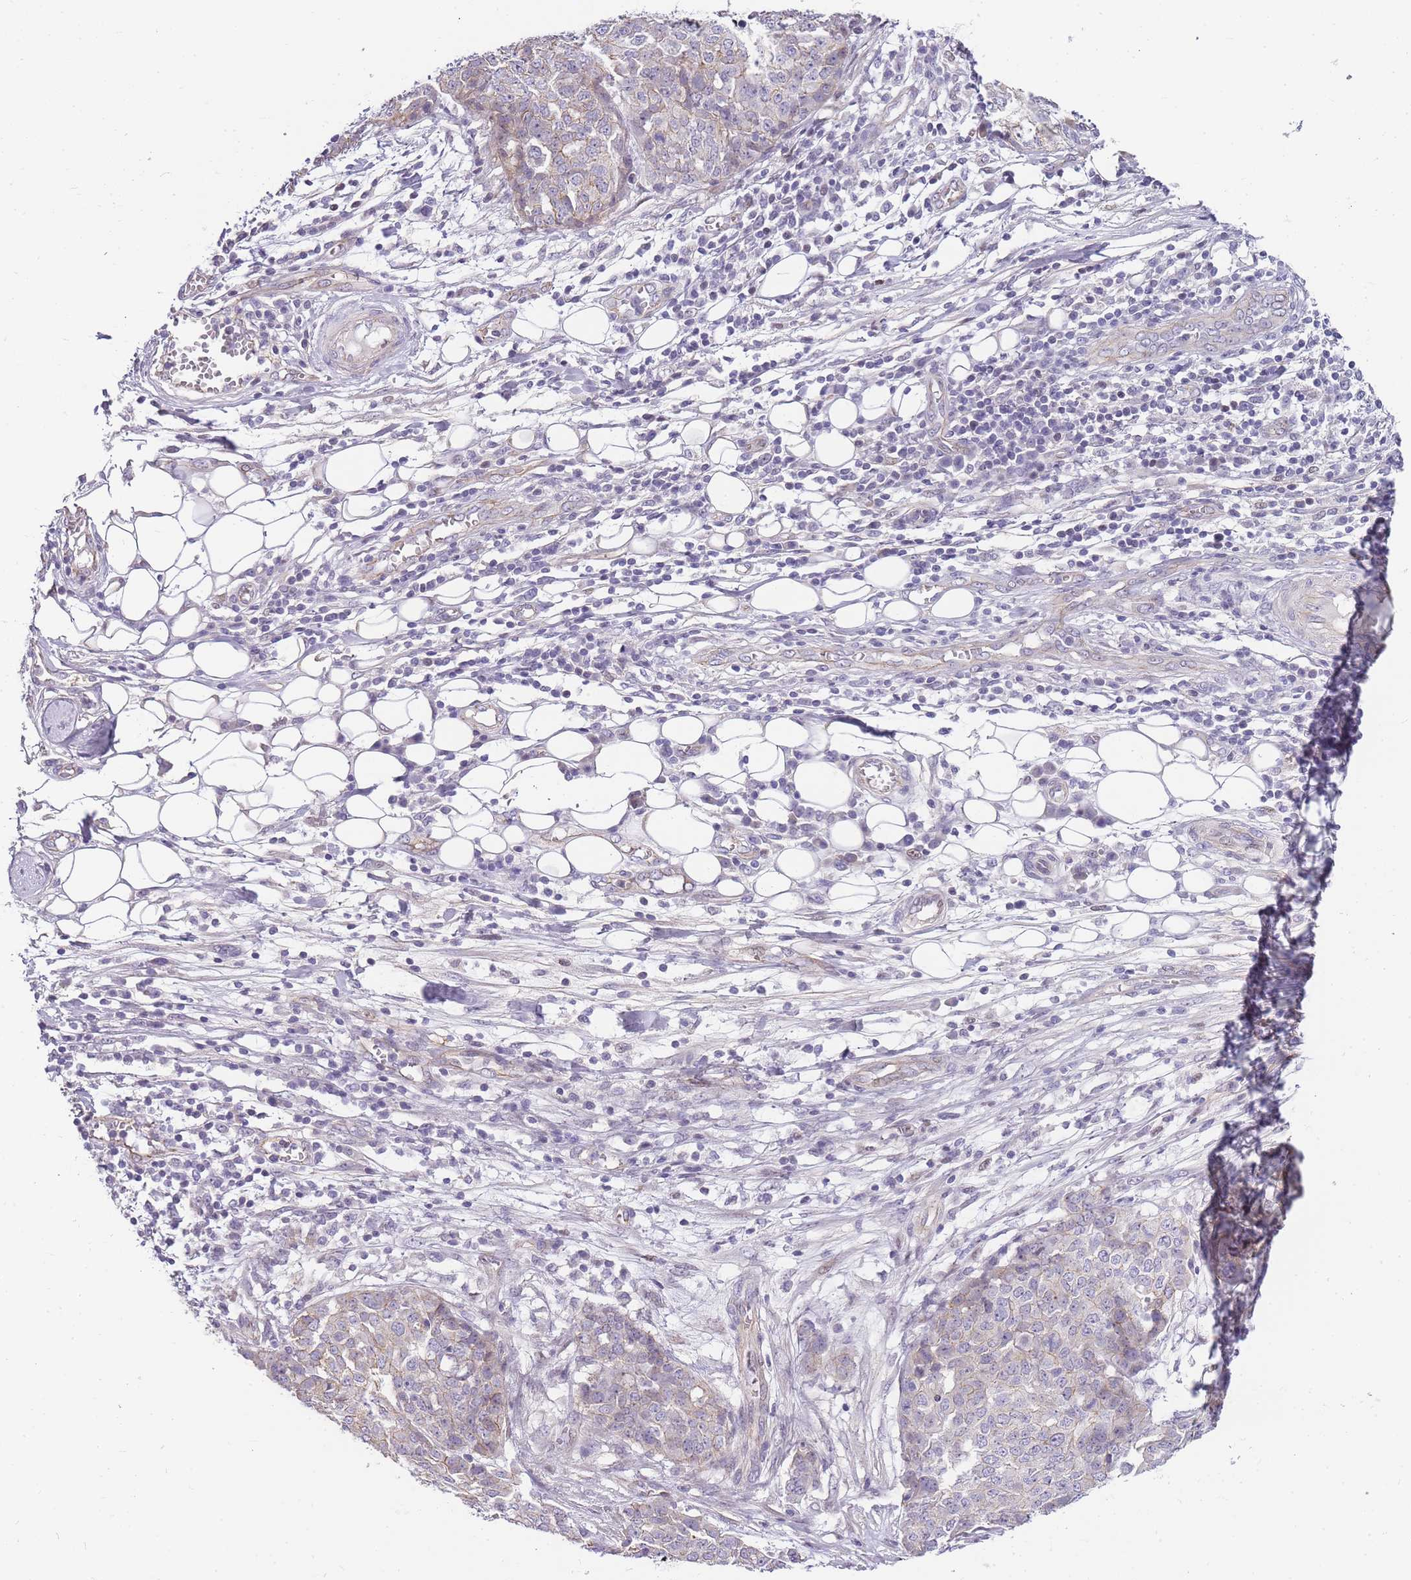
{"staining": {"intensity": "negative", "quantity": "none", "location": "none"}, "tissue": "ovarian cancer", "cell_type": "Tumor cells", "image_type": "cancer", "snomed": [{"axis": "morphology", "description": "Cystadenocarcinoma, serous, NOS"}, {"axis": "topography", "description": "Soft tissue"}, {"axis": "topography", "description": "Ovary"}], "caption": "Image shows no significant protein staining in tumor cells of serous cystadenocarcinoma (ovarian). The staining is performed using DAB brown chromogen with nuclei counter-stained in using hematoxylin.", "gene": "CLBA1", "patient": {"sex": "female", "age": 57}}